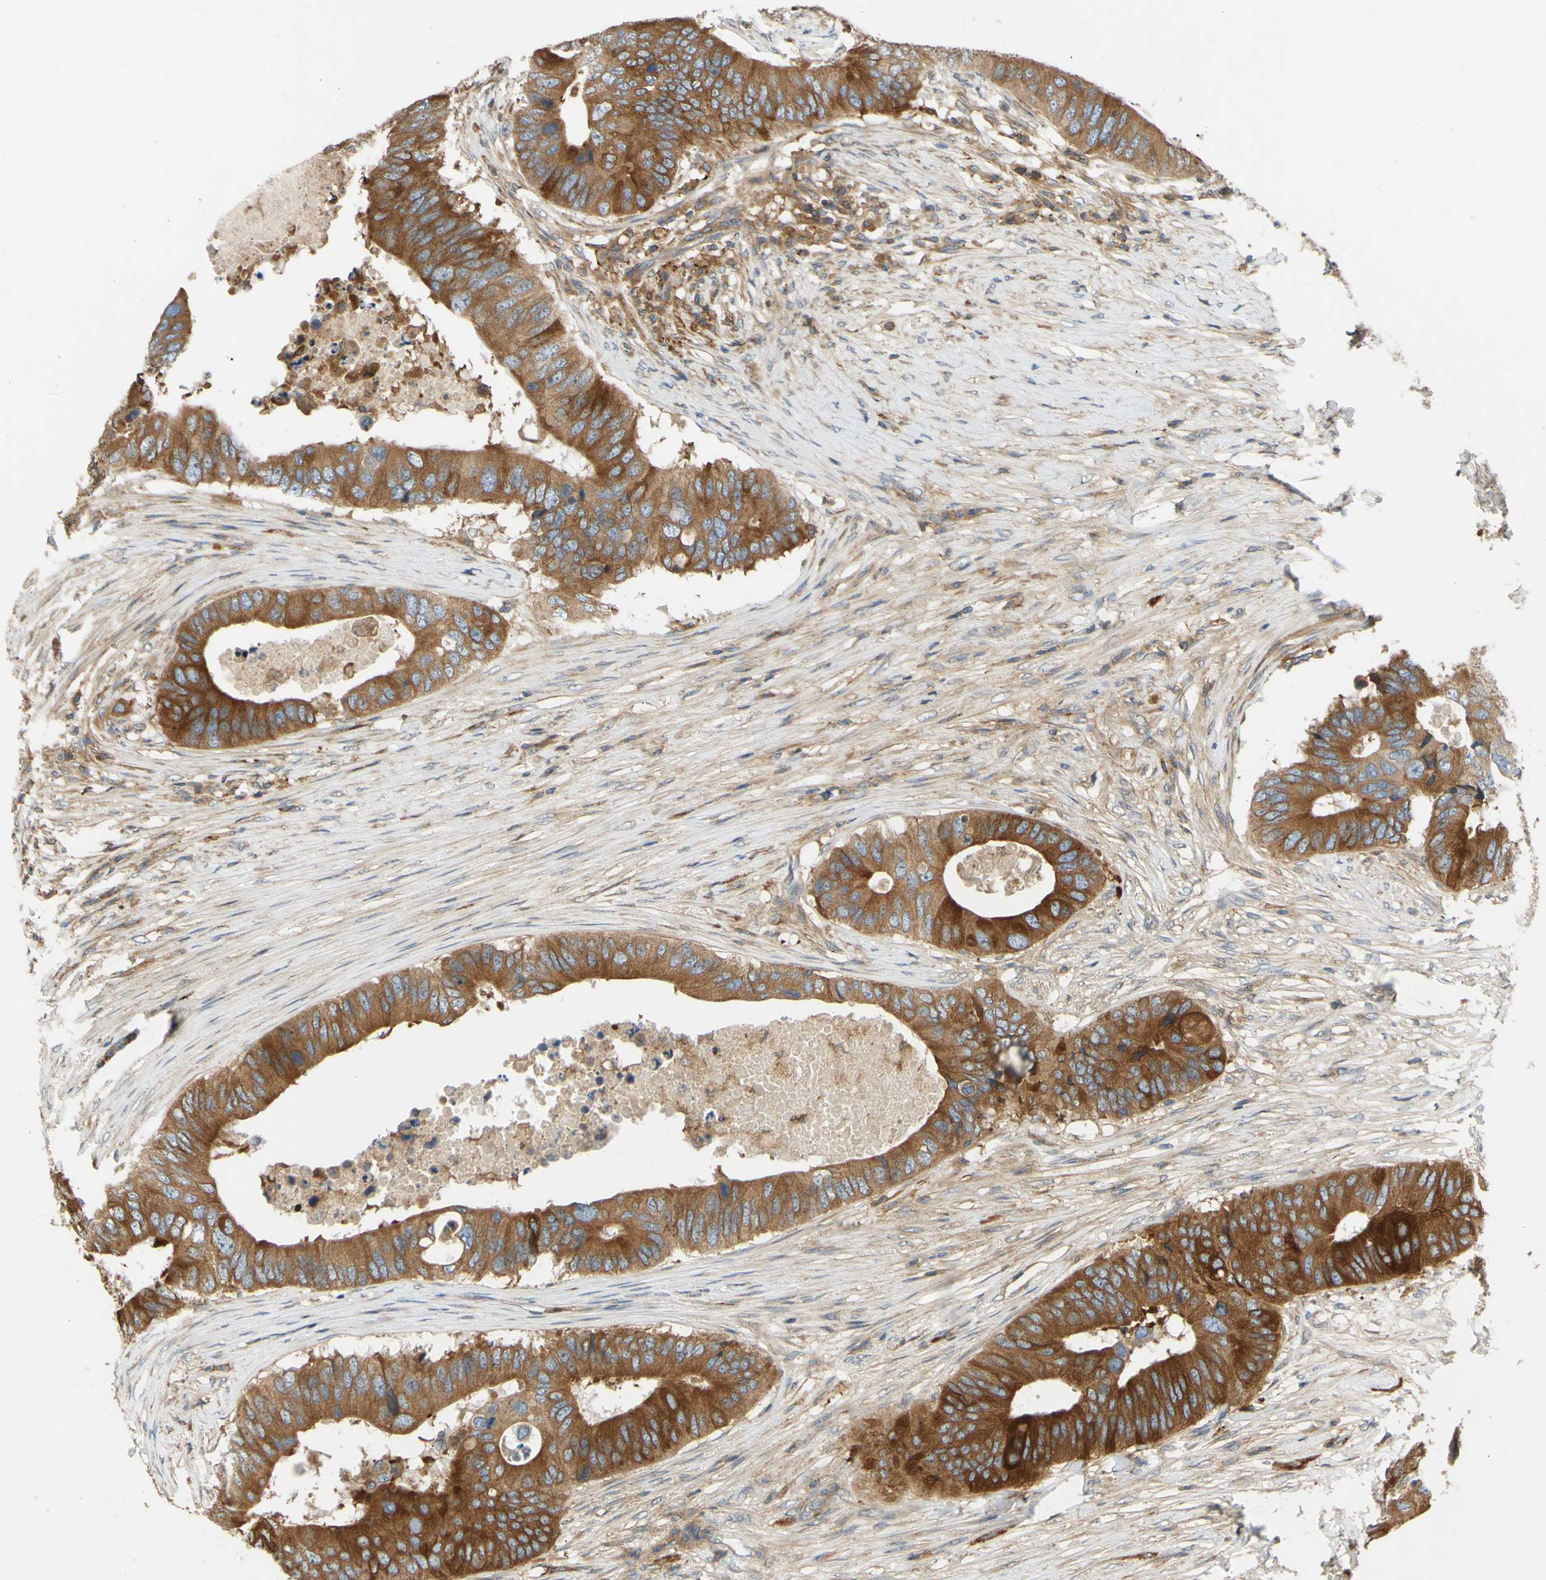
{"staining": {"intensity": "moderate", "quantity": ">75%", "location": "cytoplasmic/membranous"}, "tissue": "colorectal cancer", "cell_type": "Tumor cells", "image_type": "cancer", "snomed": [{"axis": "morphology", "description": "Adenocarcinoma, NOS"}, {"axis": "topography", "description": "Colon"}], "caption": "Protein analysis of colorectal adenocarcinoma tissue demonstrates moderate cytoplasmic/membranous positivity in about >75% of tumor cells. The staining is performed using DAB brown chromogen to label protein expression. The nuclei are counter-stained blue using hematoxylin.", "gene": "POR", "patient": {"sex": "male", "age": 71}}